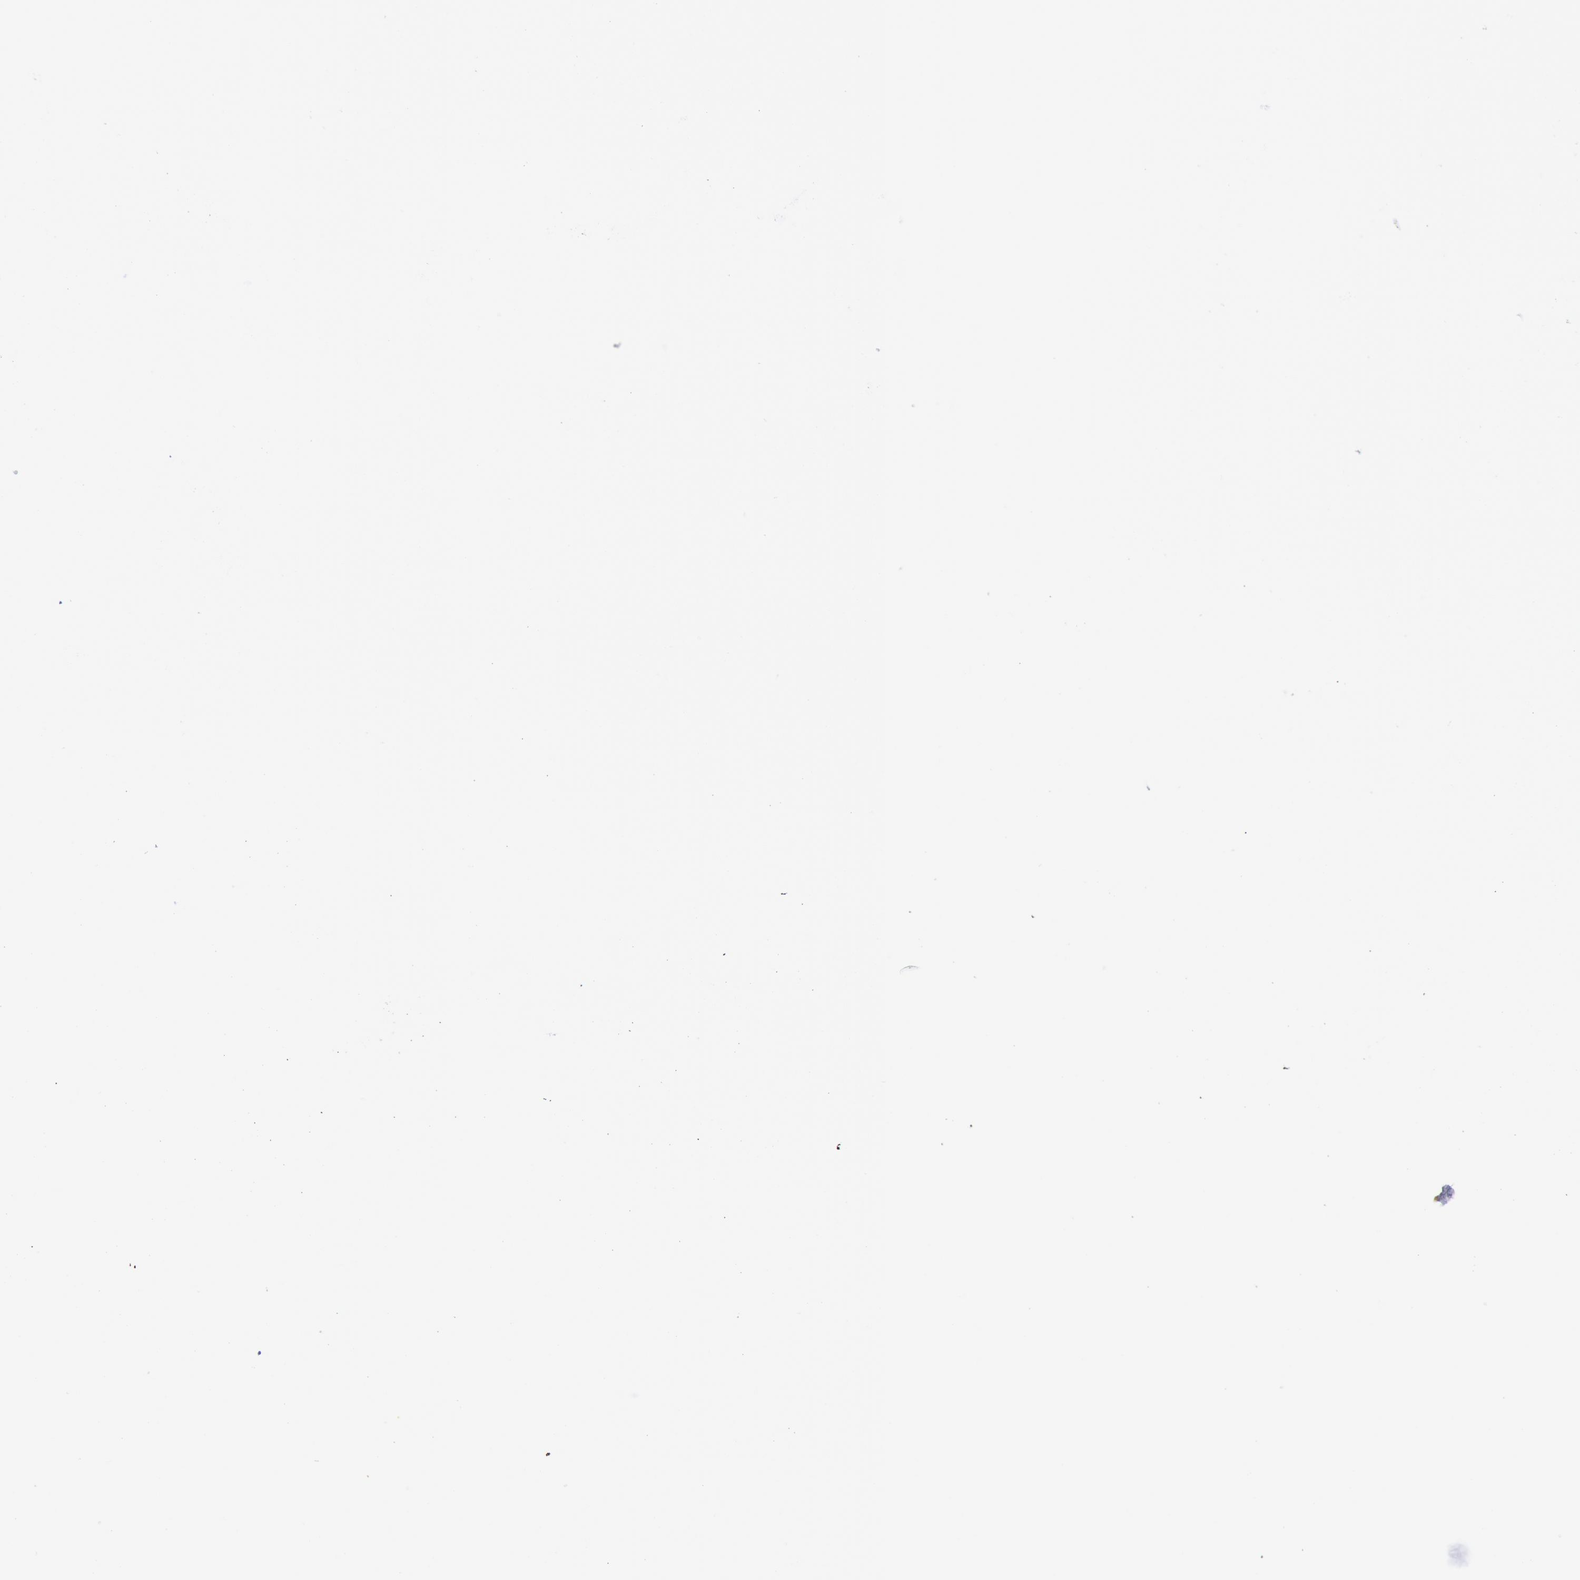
{"staining": {"intensity": "strong", "quantity": ">75%", "location": "nuclear"}, "tissue": "gallbladder", "cell_type": "Glandular cells", "image_type": "normal", "snomed": [{"axis": "morphology", "description": "Normal tissue, NOS"}, {"axis": "morphology", "description": "Inflammation, NOS"}, {"axis": "topography", "description": "Gallbladder"}], "caption": "Strong nuclear staining for a protein is identified in about >75% of glandular cells of benign gallbladder using immunohistochemistry (IHC).", "gene": "SNRPD3", "patient": {"sex": "male", "age": 66}}